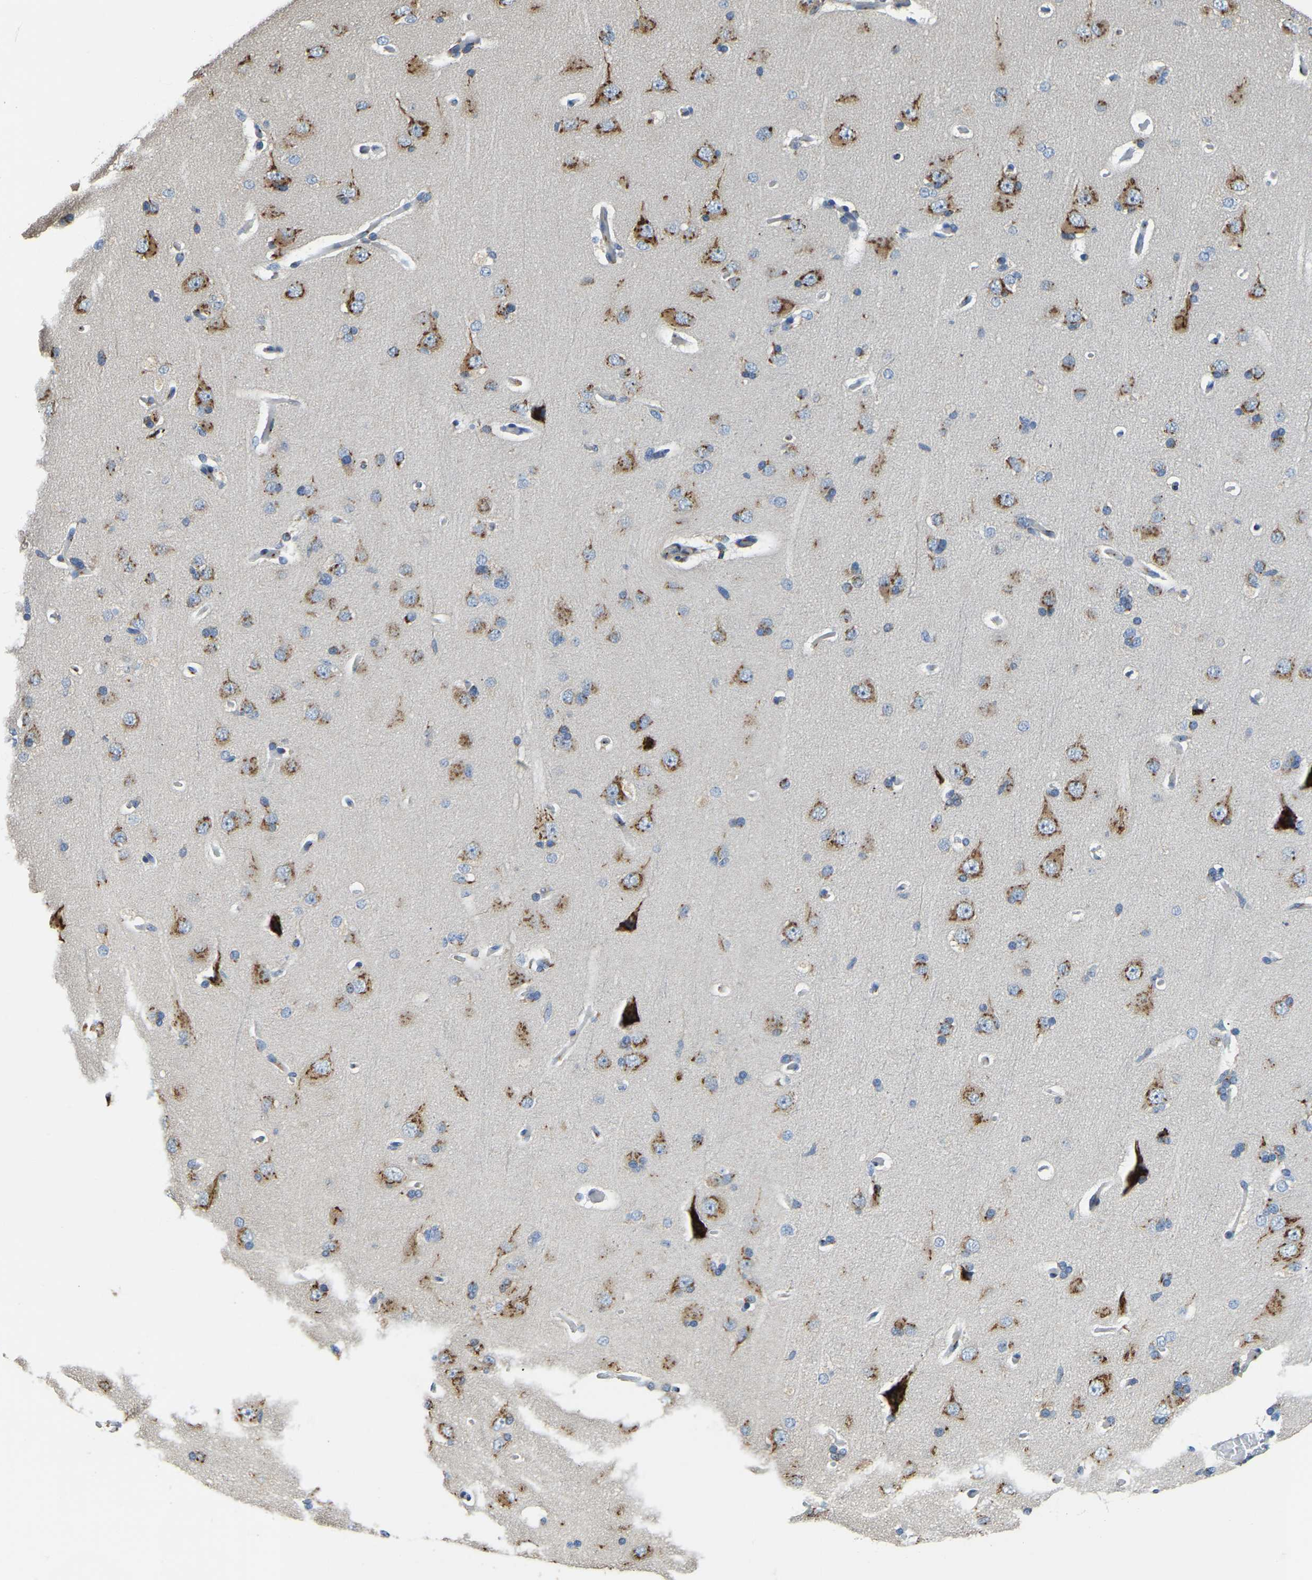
{"staining": {"intensity": "moderate", "quantity": "25%-75%", "location": "cytoplasmic/membranous"}, "tissue": "cerebral cortex", "cell_type": "Endothelial cells", "image_type": "normal", "snomed": [{"axis": "morphology", "description": "Normal tissue, NOS"}, {"axis": "topography", "description": "Cerebral cortex"}], "caption": "A brown stain highlights moderate cytoplasmic/membranous expression of a protein in endothelial cells of benign human cerebral cortex. (DAB (3,3'-diaminobenzidine) = brown stain, brightfield microscopy at high magnification).", "gene": "FAM174A", "patient": {"sex": "male", "age": 62}}